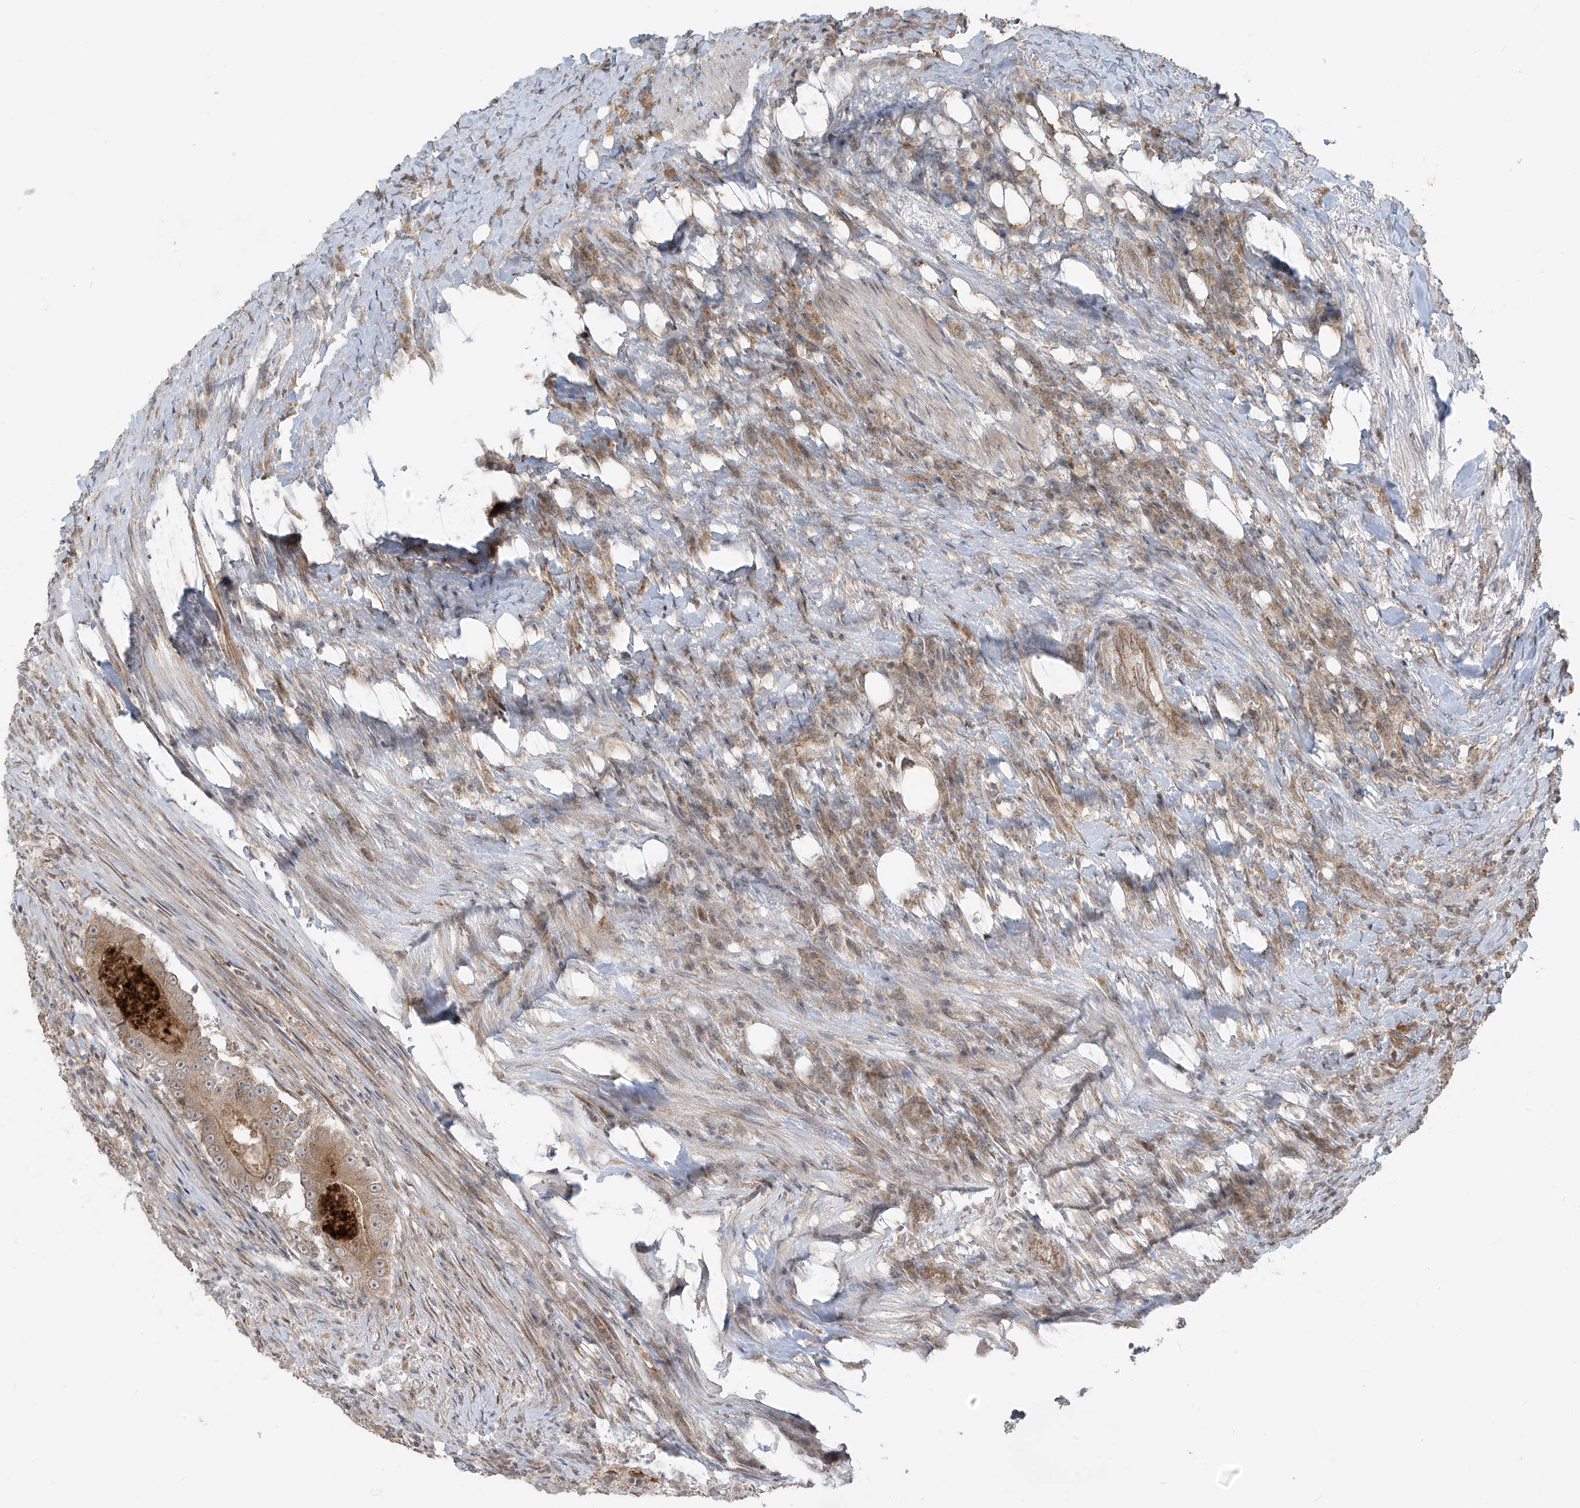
{"staining": {"intensity": "weak", "quantity": ">75%", "location": "cytoplasmic/membranous"}, "tissue": "colorectal cancer", "cell_type": "Tumor cells", "image_type": "cancer", "snomed": [{"axis": "morphology", "description": "Adenocarcinoma, NOS"}, {"axis": "topography", "description": "Colon"}], "caption": "Tumor cells reveal low levels of weak cytoplasmic/membranous expression in about >75% of cells in colorectal cancer. Nuclei are stained in blue.", "gene": "PDE11A", "patient": {"sex": "male", "age": 83}}